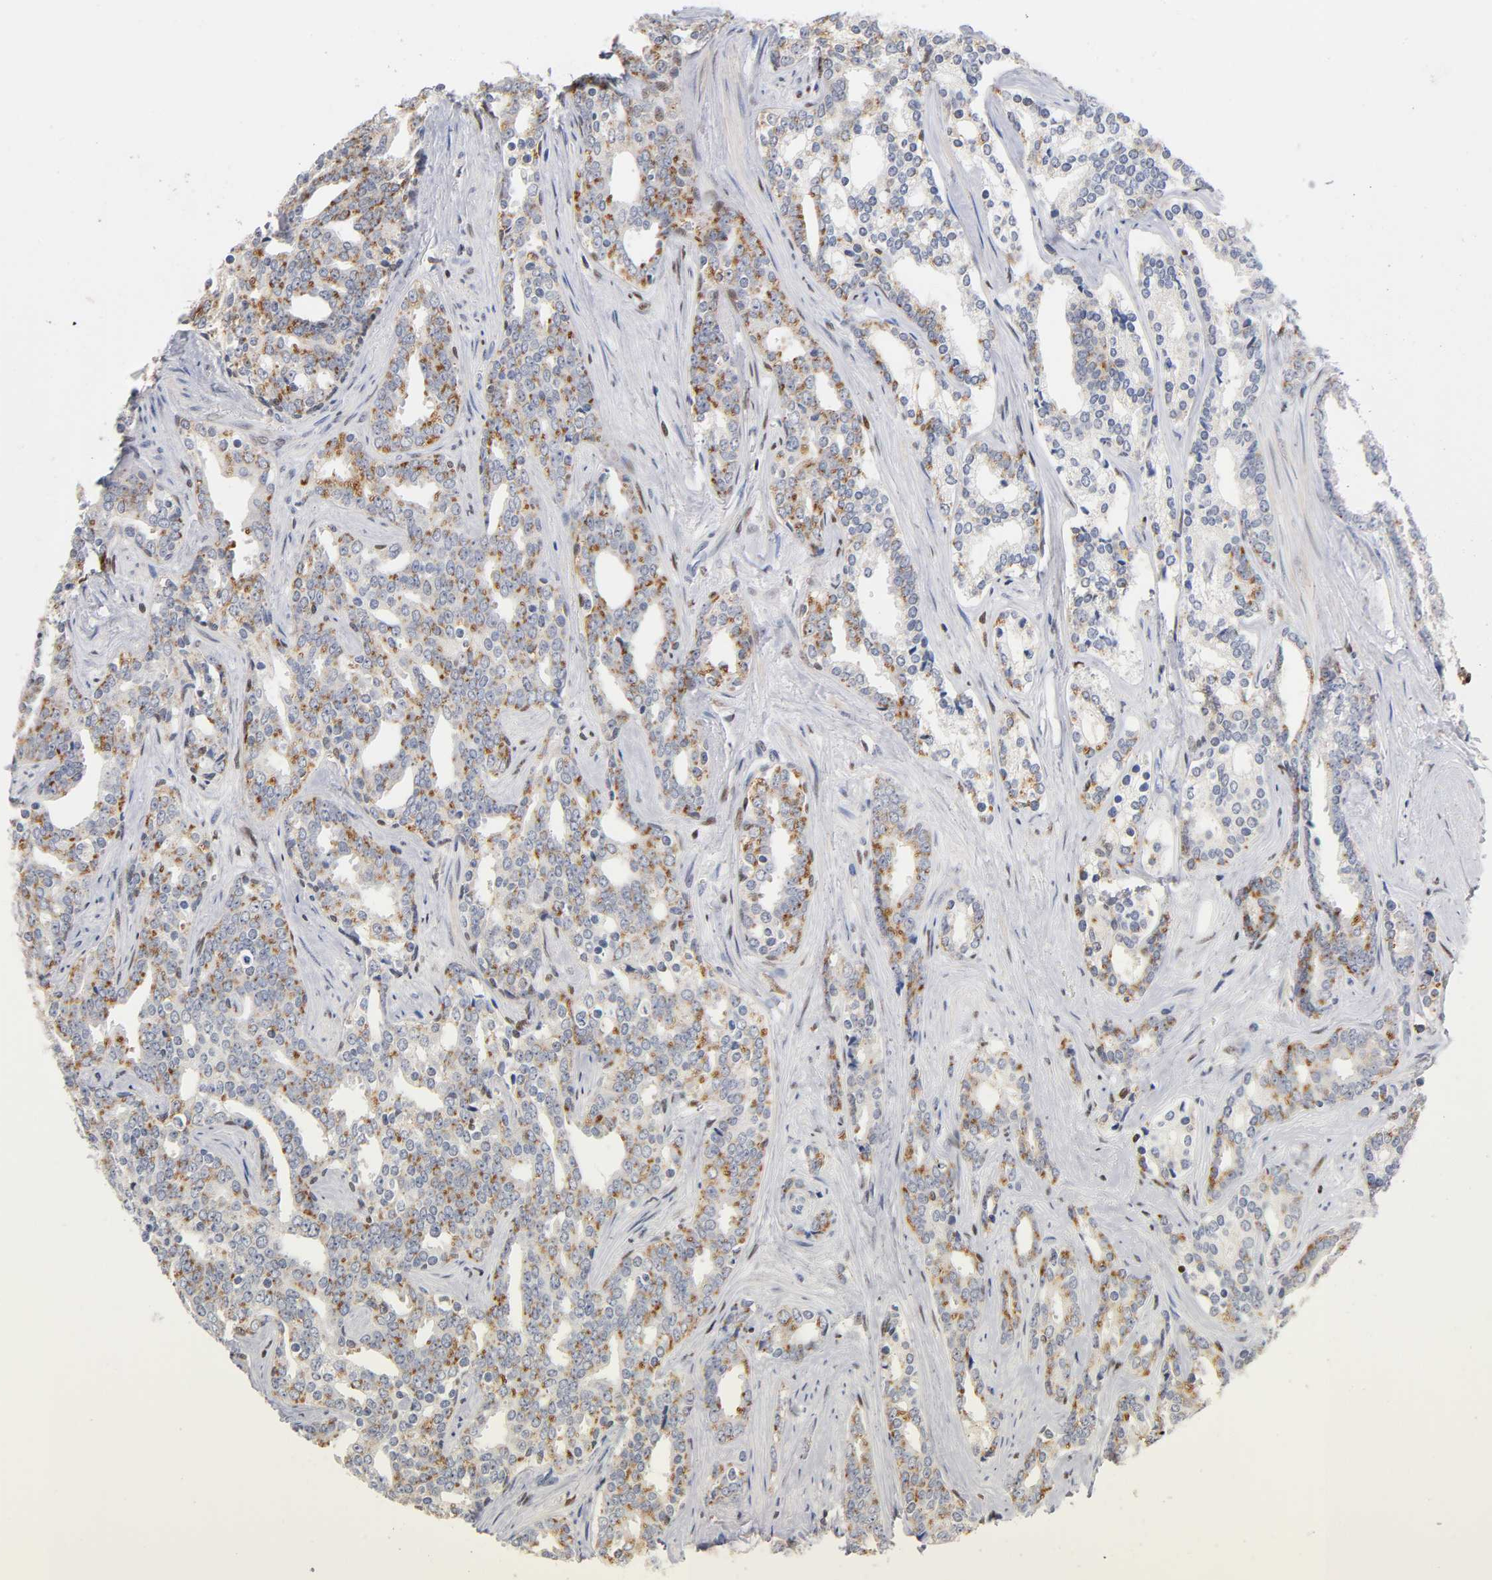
{"staining": {"intensity": "moderate", "quantity": "25%-75%", "location": "cytoplasmic/membranous"}, "tissue": "prostate cancer", "cell_type": "Tumor cells", "image_type": "cancer", "snomed": [{"axis": "morphology", "description": "Adenocarcinoma, High grade"}, {"axis": "topography", "description": "Prostate"}], "caption": "The histopathology image displays a brown stain indicating the presence of a protein in the cytoplasmic/membranous of tumor cells in prostate high-grade adenocarcinoma.", "gene": "RUNX1", "patient": {"sex": "male", "age": 67}}